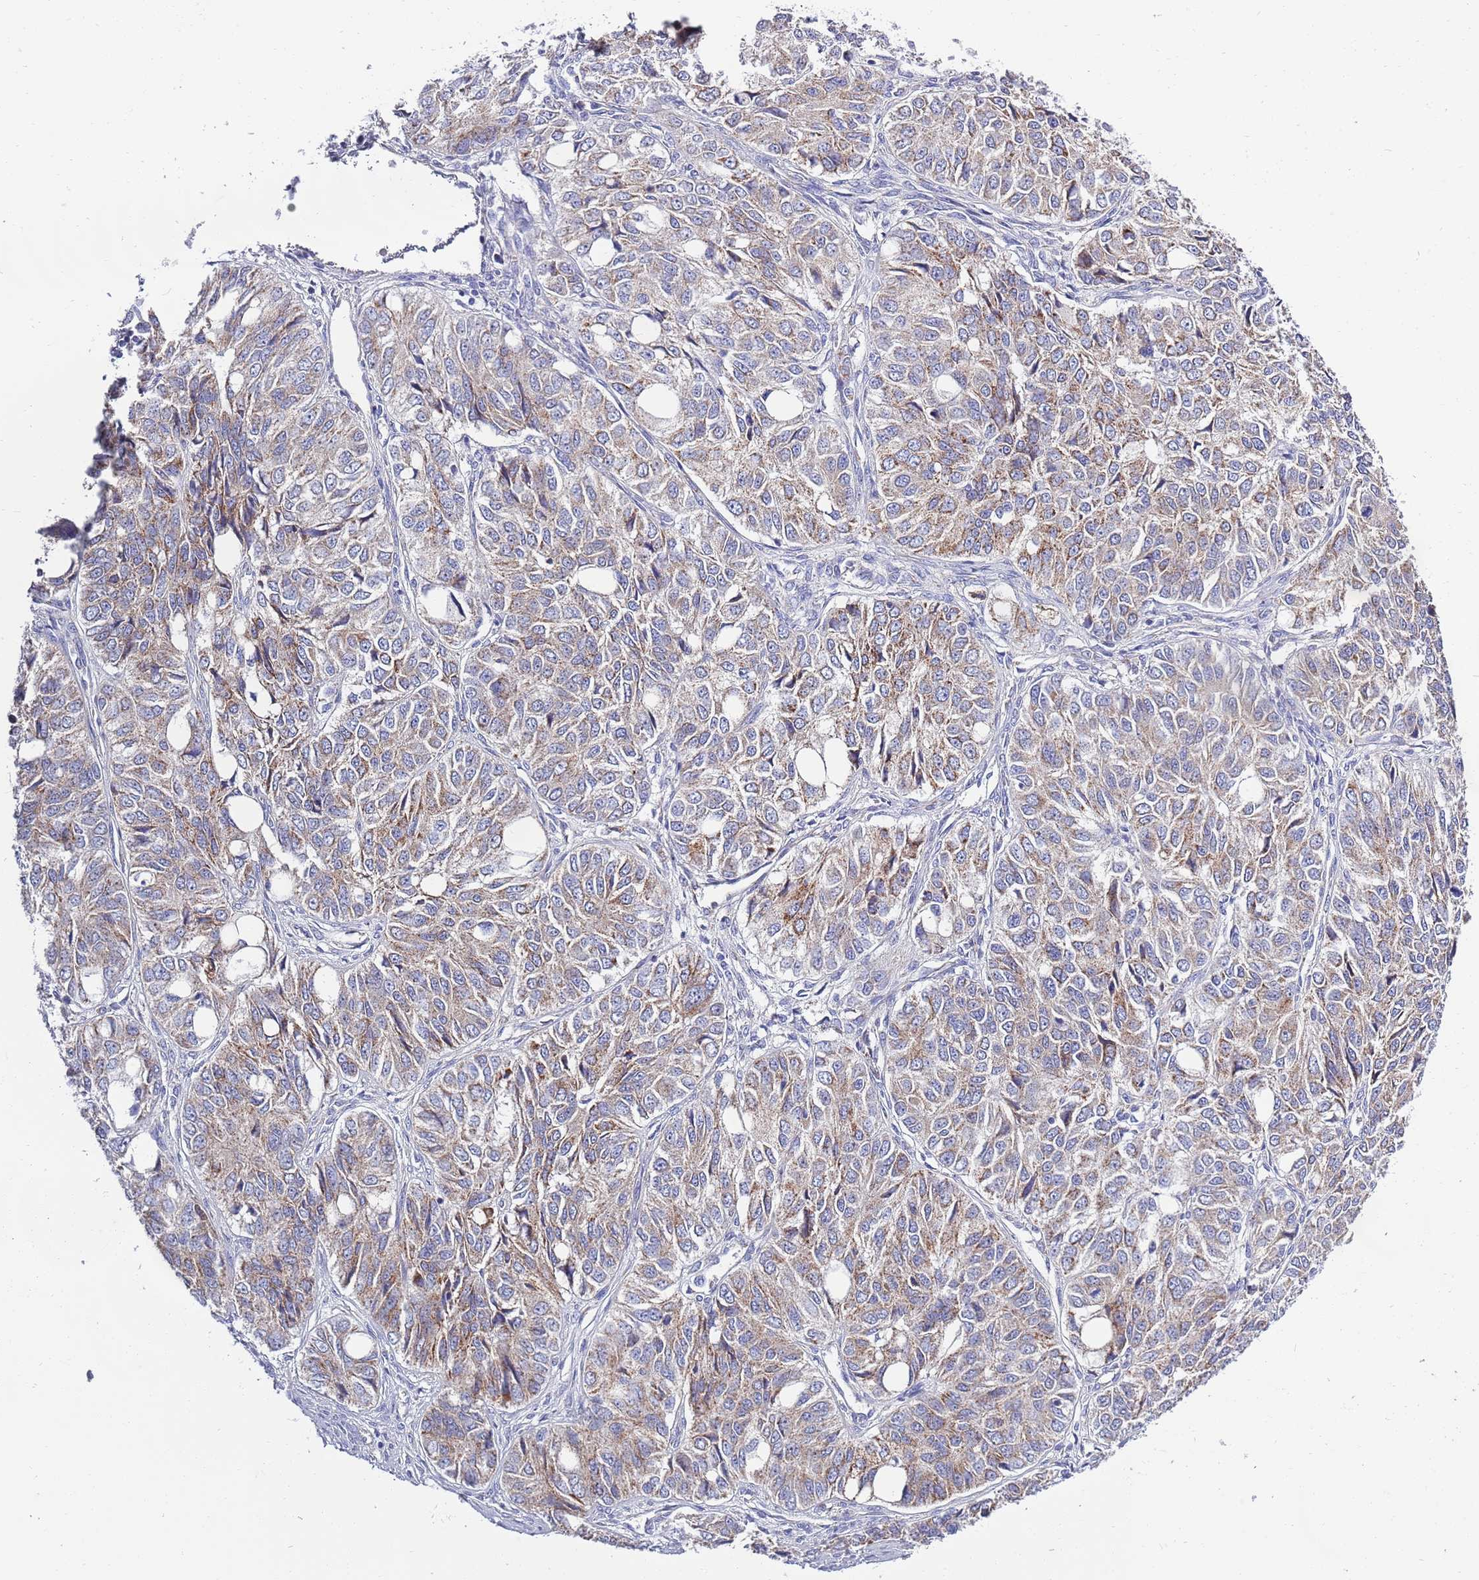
{"staining": {"intensity": "moderate", "quantity": ">75%", "location": "cytoplasmic/membranous"}, "tissue": "ovarian cancer", "cell_type": "Tumor cells", "image_type": "cancer", "snomed": [{"axis": "morphology", "description": "Carcinoma, endometroid"}, {"axis": "topography", "description": "Ovary"}], "caption": "A brown stain shows moderate cytoplasmic/membranous positivity of a protein in ovarian cancer (endometroid carcinoma) tumor cells.", "gene": "EMC8", "patient": {"sex": "female", "age": 51}}